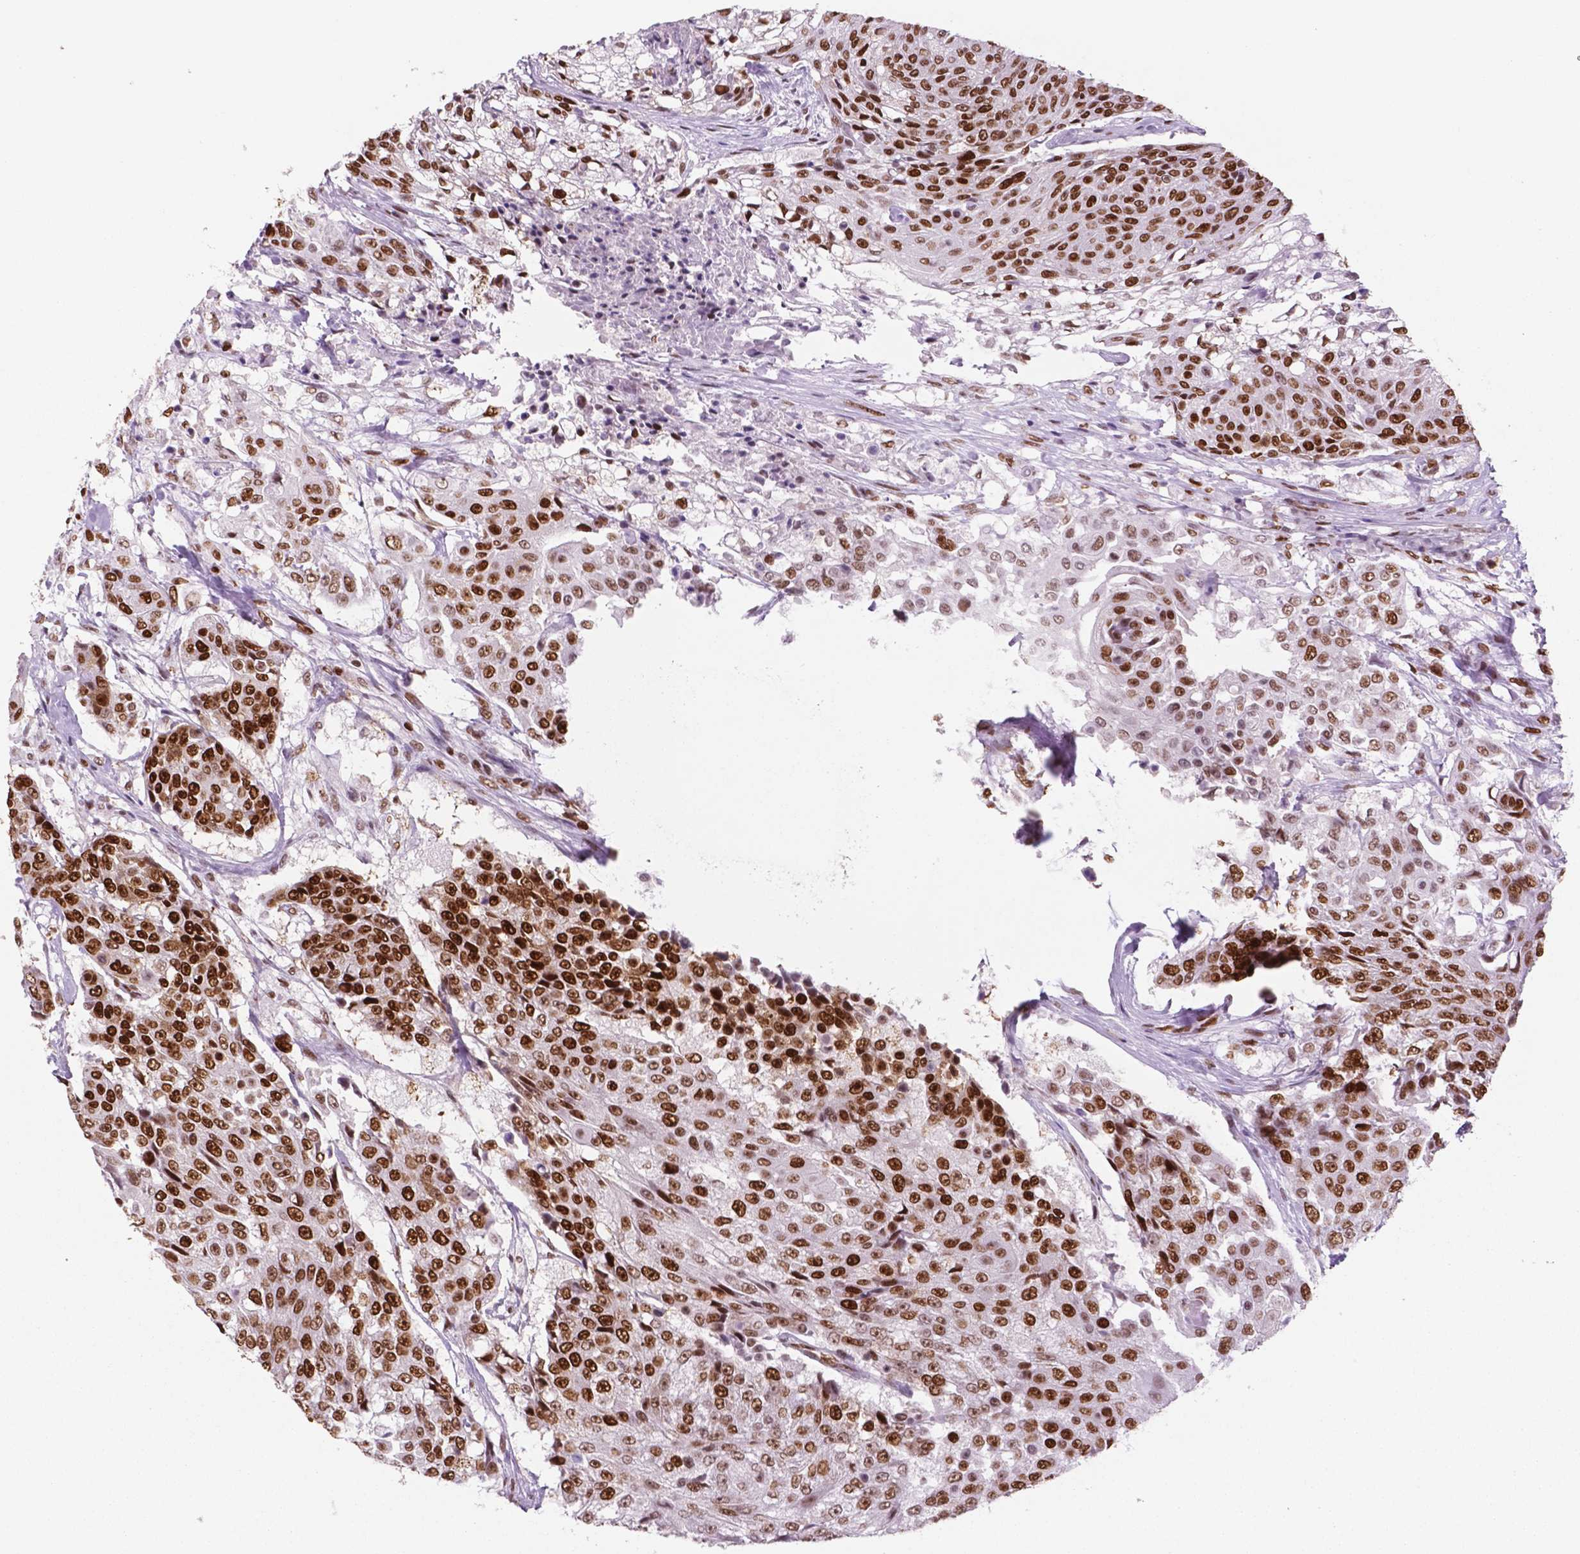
{"staining": {"intensity": "strong", "quantity": ">75%", "location": "nuclear"}, "tissue": "urothelial cancer", "cell_type": "Tumor cells", "image_type": "cancer", "snomed": [{"axis": "morphology", "description": "Urothelial carcinoma, High grade"}, {"axis": "topography", "description": "Urinary bladder"}], "caption": "Protein staining reveals strong nuclear staining in about >75% of tumor cells in urothelial carcinoma (high-grade).", "gene": "MSH6", "patient": {"sex": "female", "age": 63}}